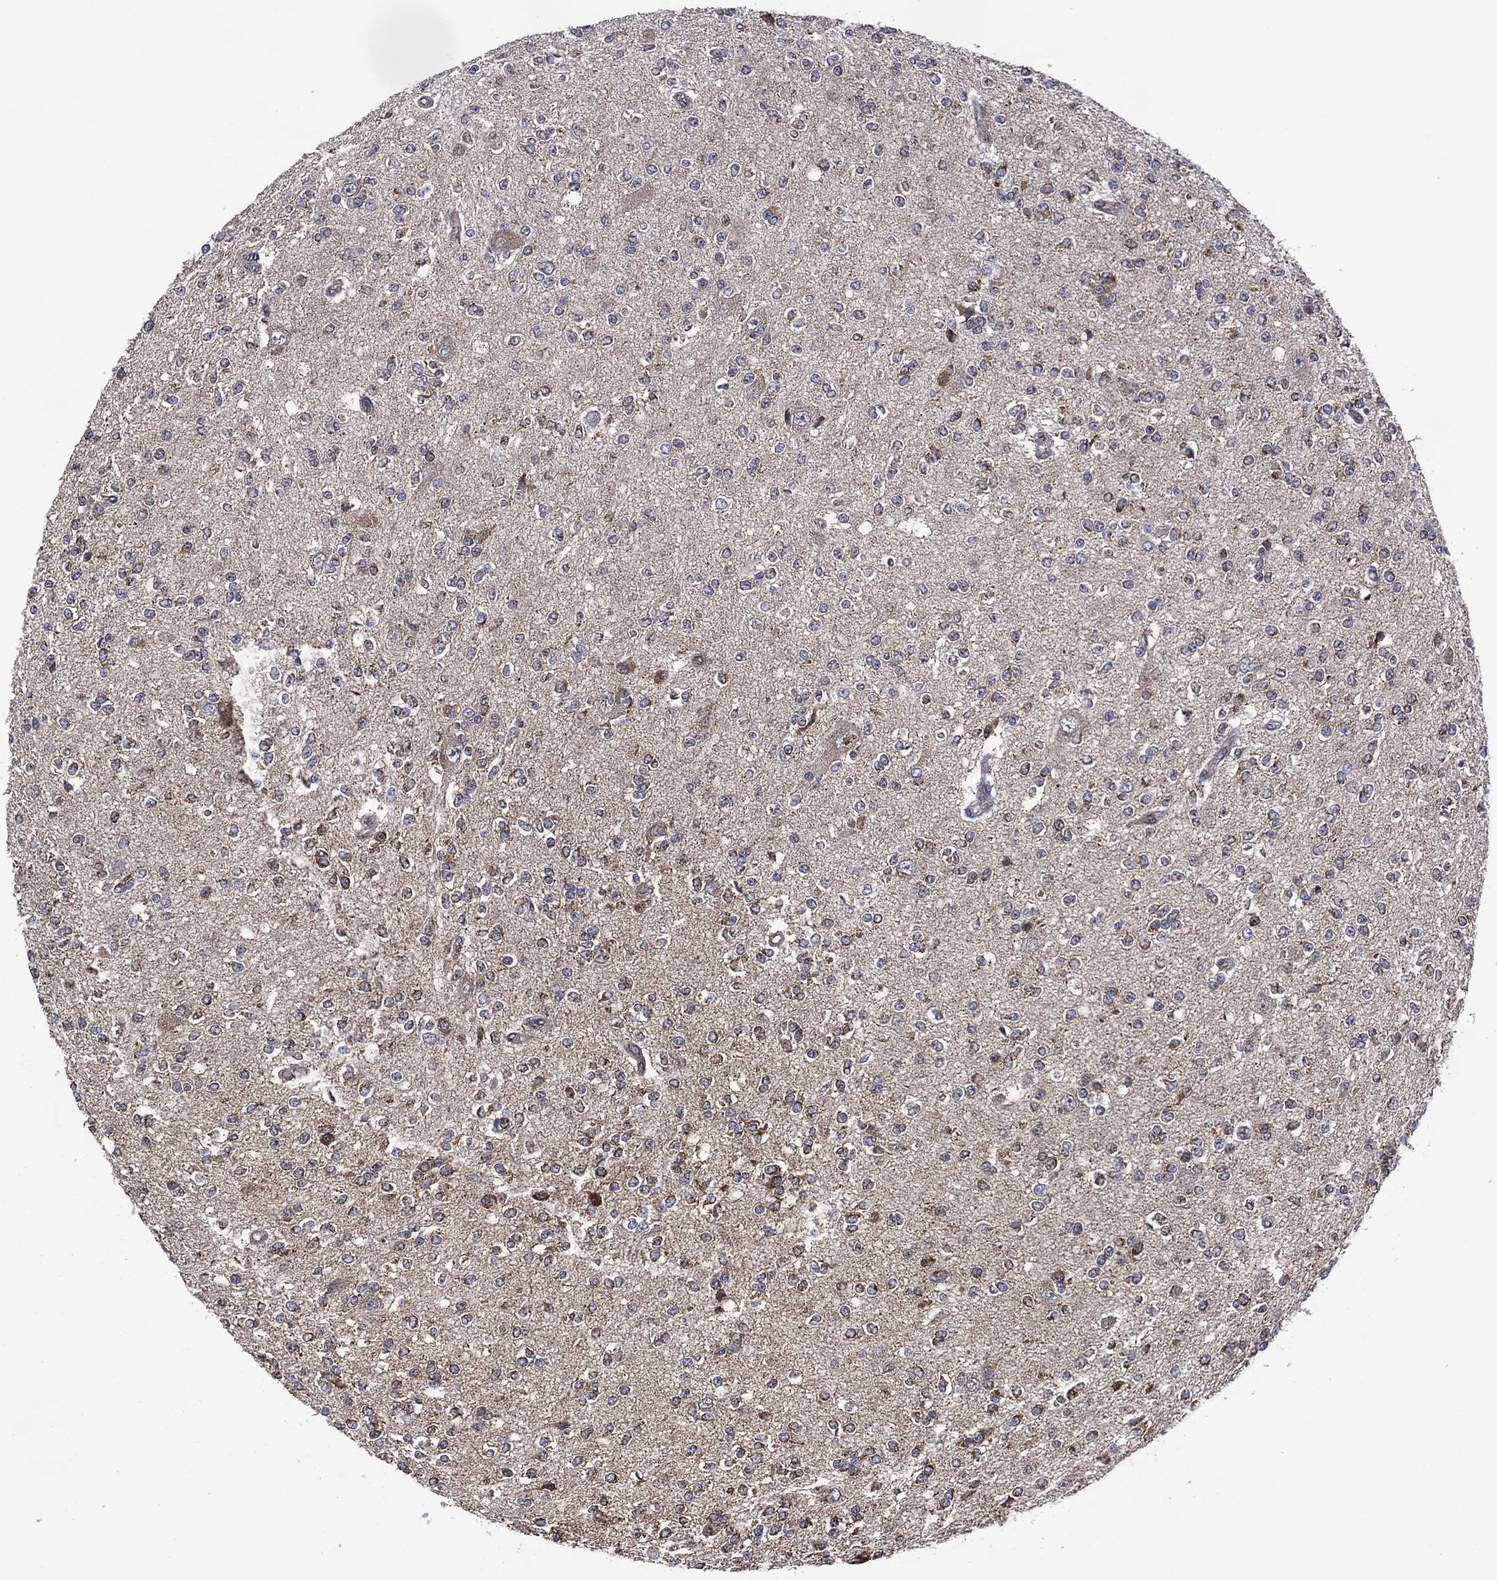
{"staining": {"intensity": "moderate", "quantity": "<25%", "location": "cytoplasmic/membranous"}, "tissue": "glioma", "cell_type": "Tumor cells", "image_type": "cancer", "snomed": [{"axis": "morphology", "description": "Glioma, malignant, Low grade"}, {"axis": "topography", "description": "Brain"}], "caption": "Immunohistochemistry (IHC) of malignant glioma (low-grade) exhibits low levels of moderate cytoplasmic/membranous expression in about <25% of tumor cells.", "gene": "HTD2", "patient": {"sex": "male", "age": 67}}